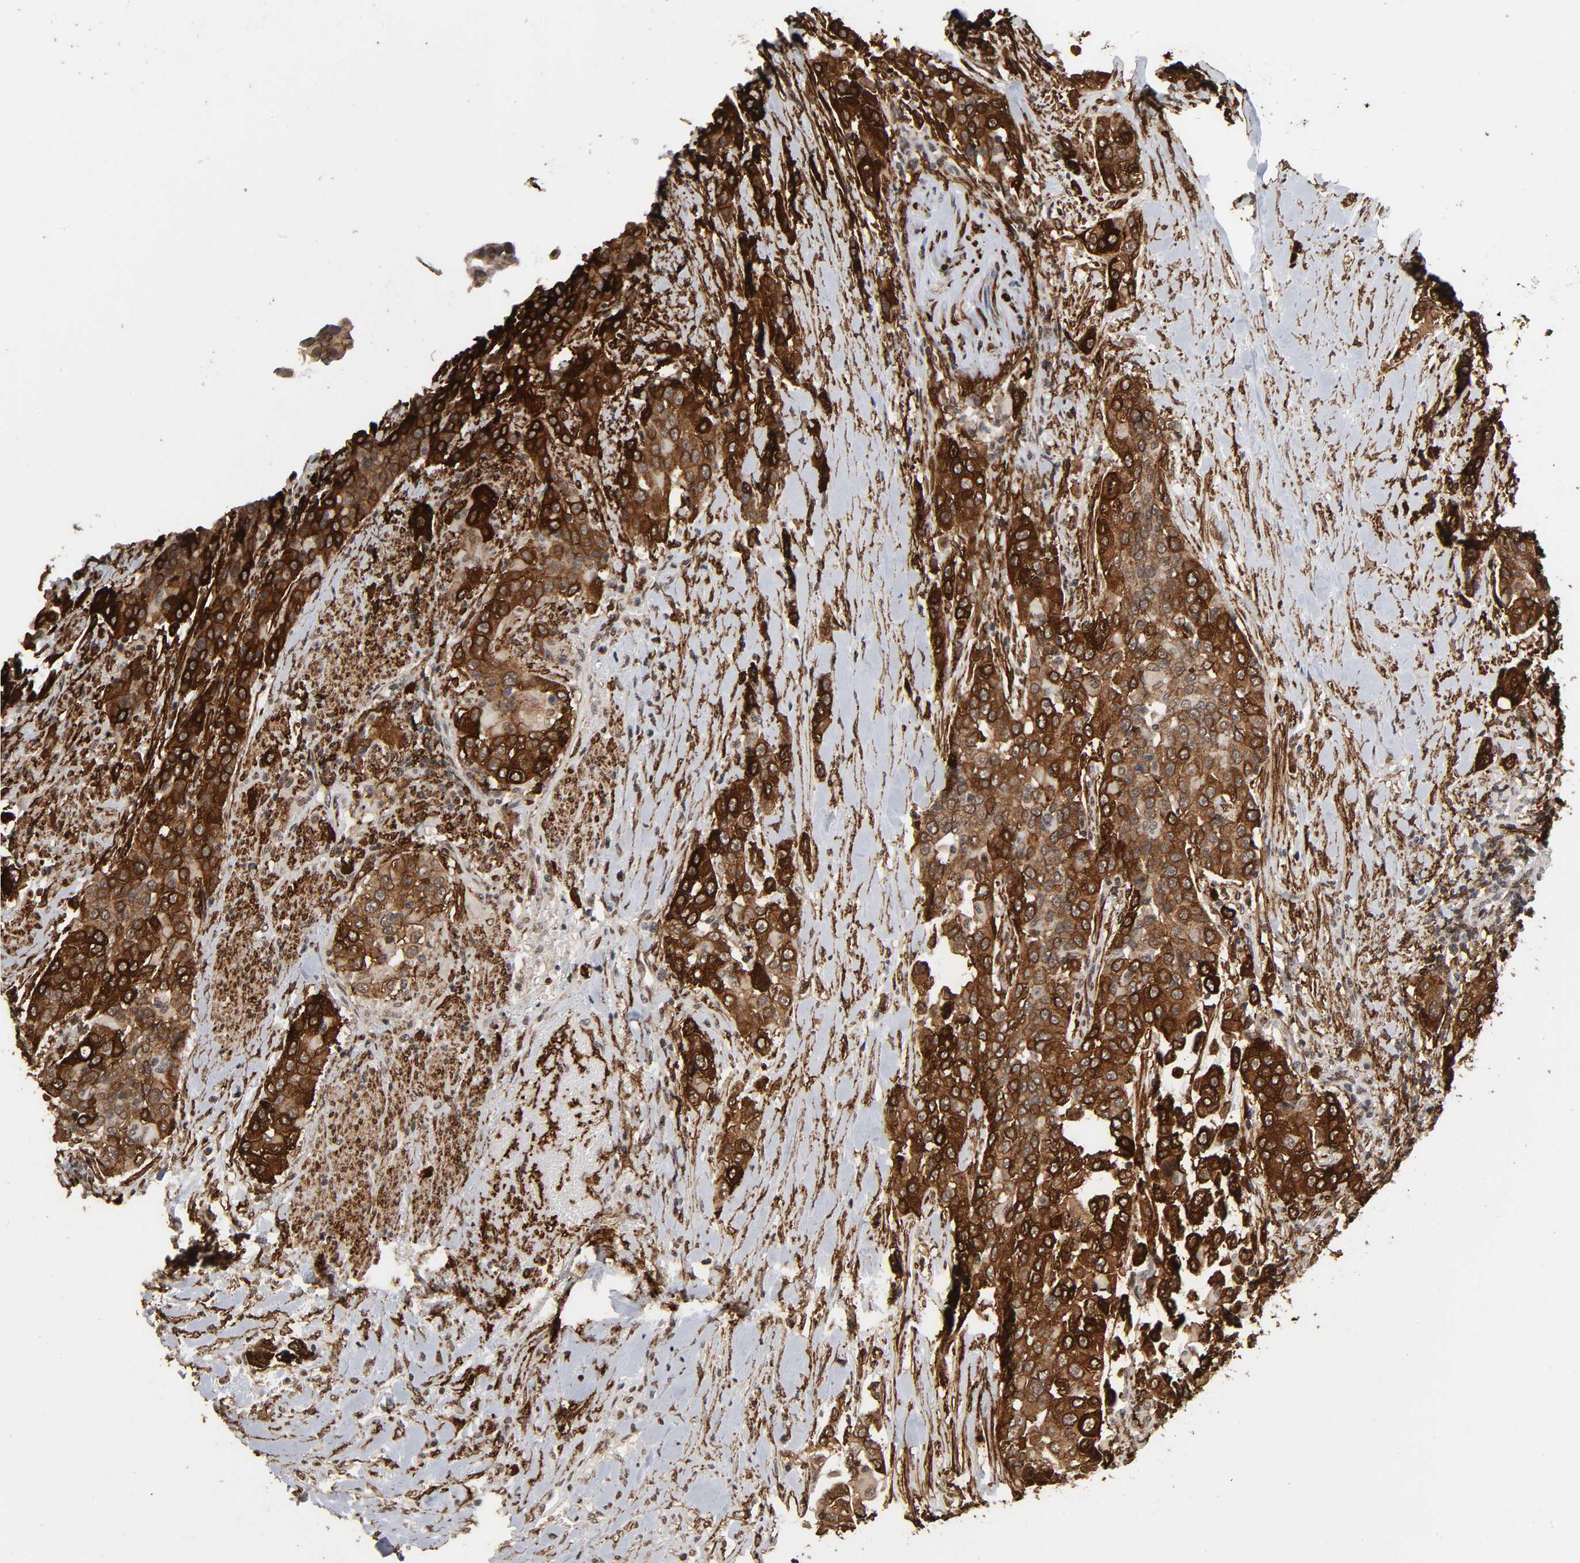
{"staining": {"intensity": "strong", "quantity": "25%-75%", "location": "cytoplasmic/membranous"}, "tissue": "urothelial cancer", "cell_type": "Tumor cells", "image_type": "cancer", "snomed": [{"axis": "morphology", "description": "Urothelial carcinoma, High grade"}, {"axis": "topography", "description": "Urinary bladder"}], "caption": "A histopathology image of high-grade urothelial carcinoma stained for a protein reveals strong cytoplasmic/membranous brown staining in tumor cells.", "gene": "AHNAK2", "patient": {"sex": "female", "age": 80}}